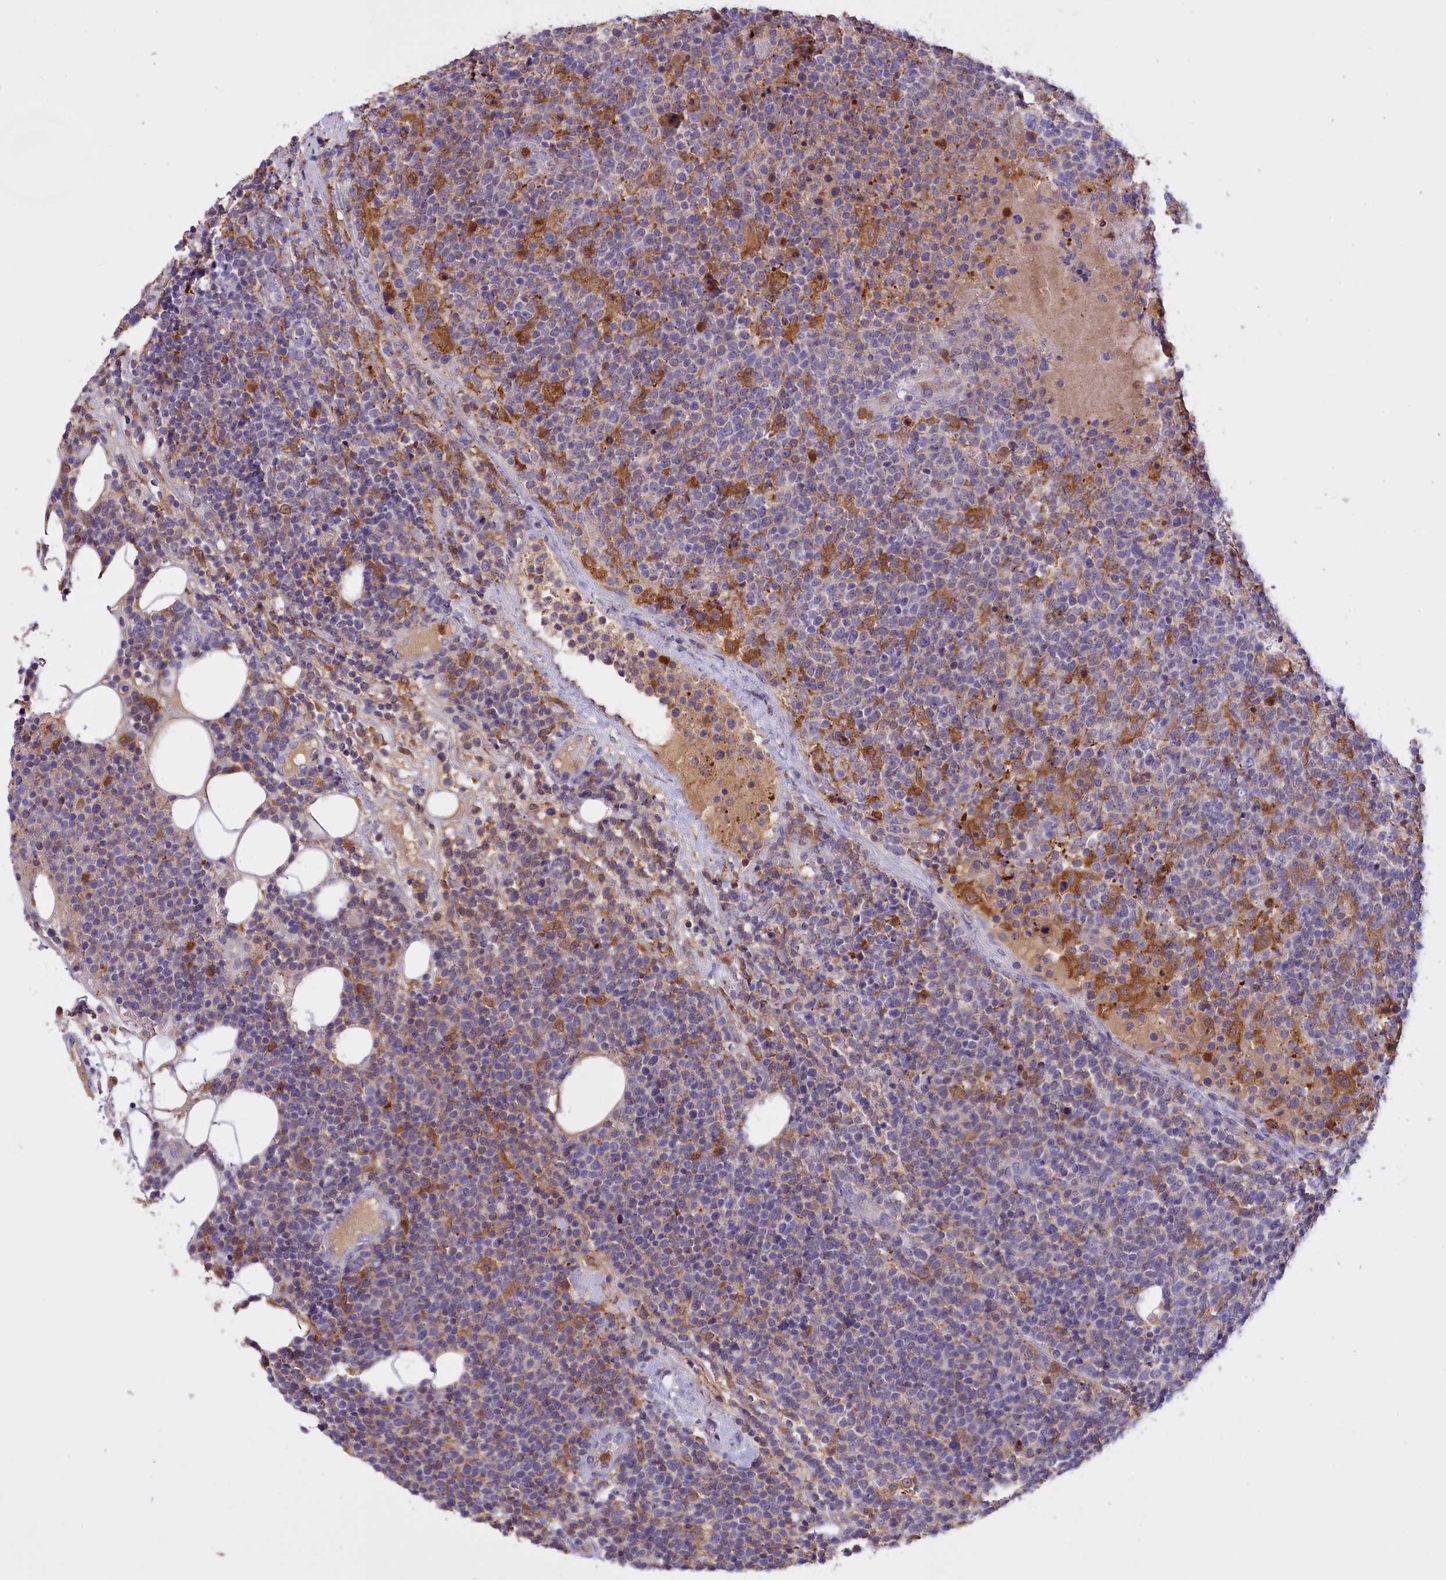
{"staining": {"intensity": "negative", "quantity": "none", "location": "none"}, "tissue": "lymphoma", "cell_type": "Tumor cells", "image_type": "cancer", "snomed": [{"axis": "morphology", "description": "Malignant lymphoma, non-Hodgkin's type, High grade"}, {"axis": "topography", "description": "Lymph node"}], "caption": "Lymphoma was stained to show a protein in brown. There is no significant staining in tumor cells. (Immunohistochemistry (ihc), brightfield microscopy, high magnification).", "gene": "FAM149B1", "patient": {"sex": "male", "age": 61}}